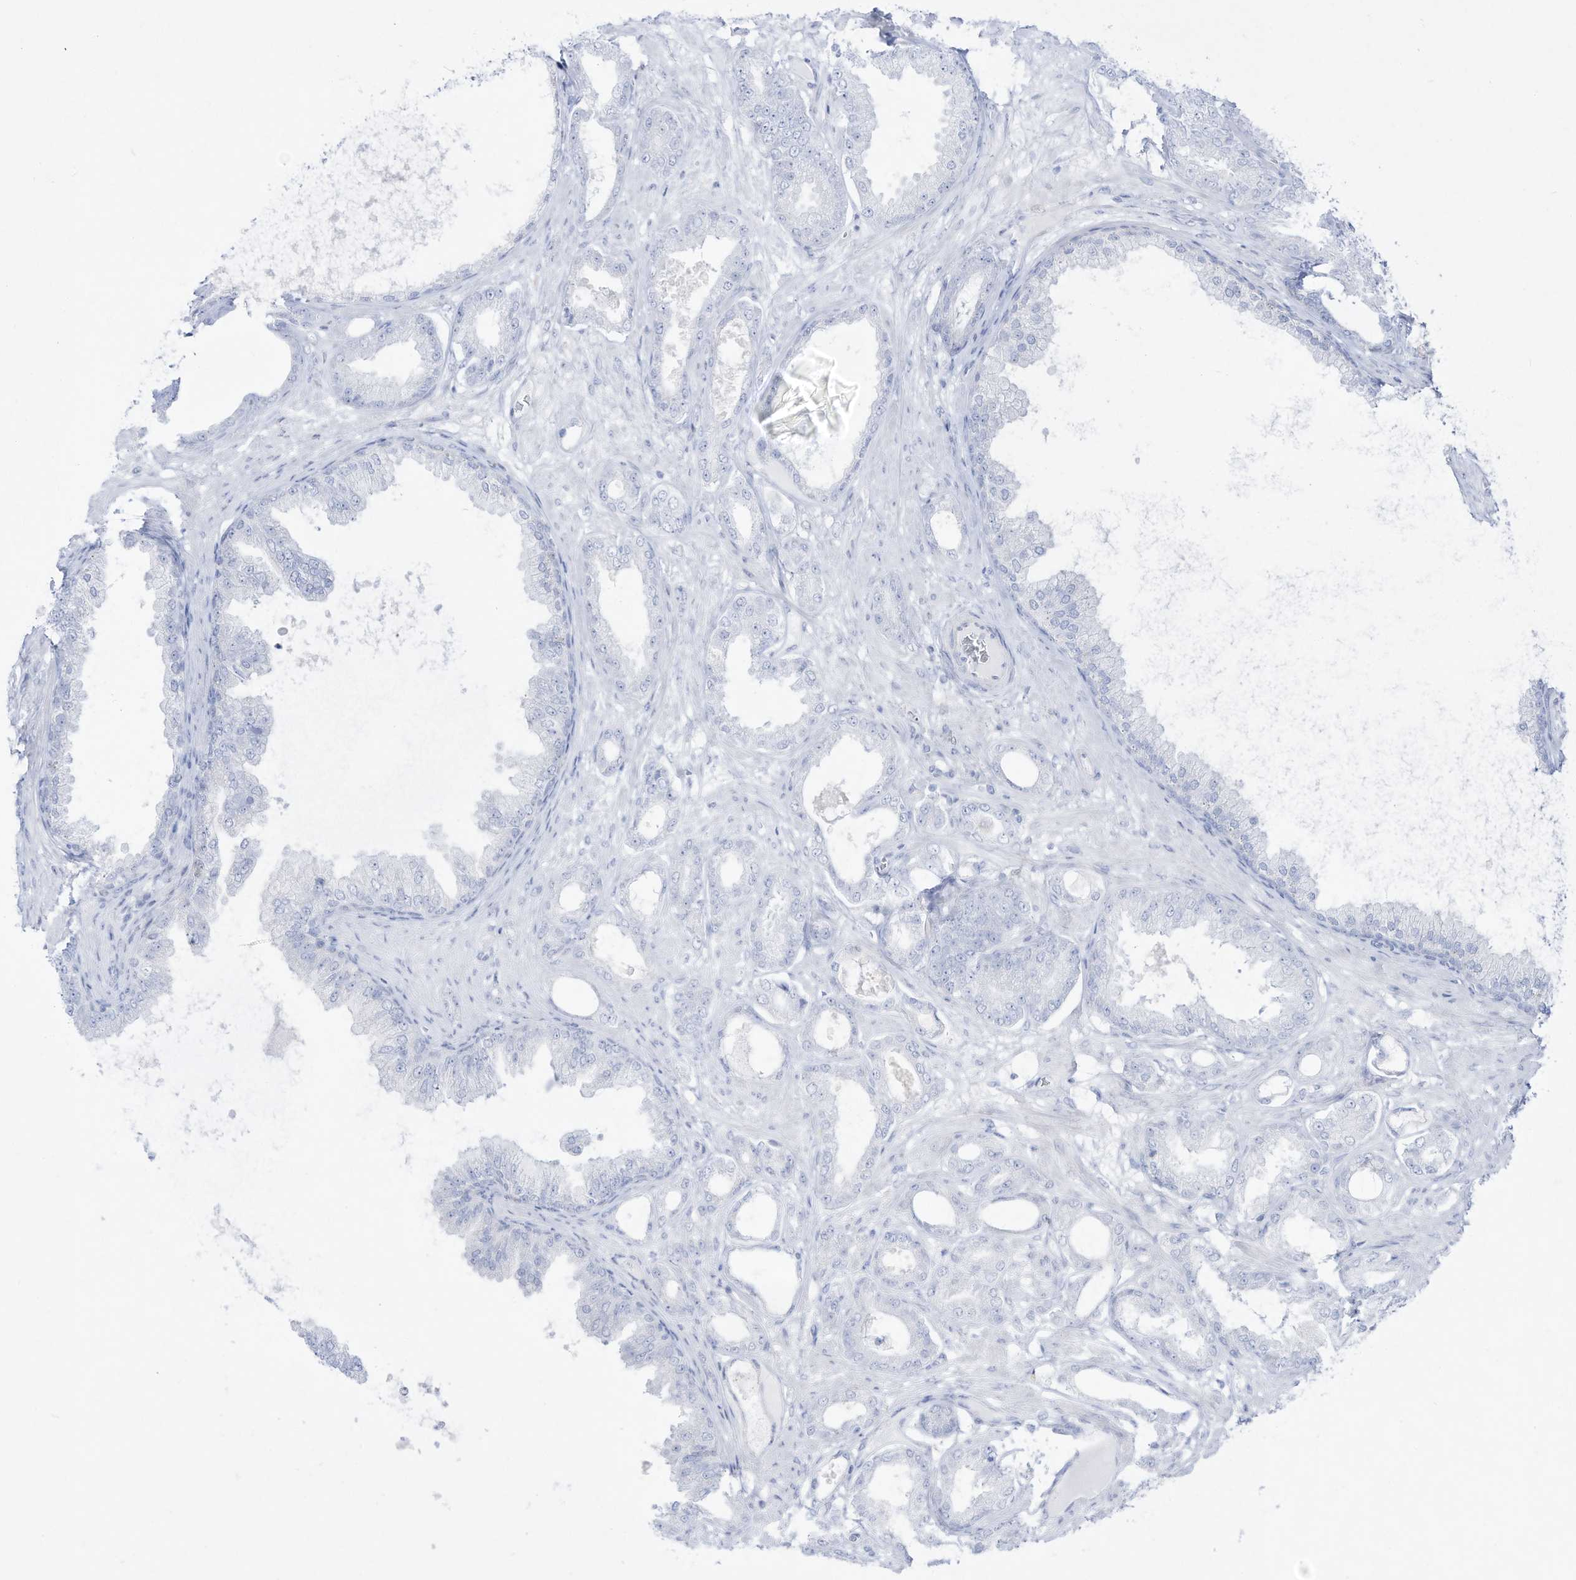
{"staining": {"intensity": "negative", "quantity": "none", "location": "none"}, "tissue": "prostate cancer", "cell_type": "Tumor cells", "image_type": "cancer", "snomed": [{"axis": "morphology", "description": "Adenocarcinoma, Low grade"}, {"axis": "topography", "description": "Prostate"}], "caption": "Prostate adenocarcinoma (low-grade) was stained to show a protein in brown. There is no significant positivity in tumor cells. The staining was performed using DAB to visualize the protein expression in brown, while the nuclei were stained in blue with hematoxylin (Magnification: 20x).", "gene": "DMKN", "patient": {"sex": "male", "age": 63}}